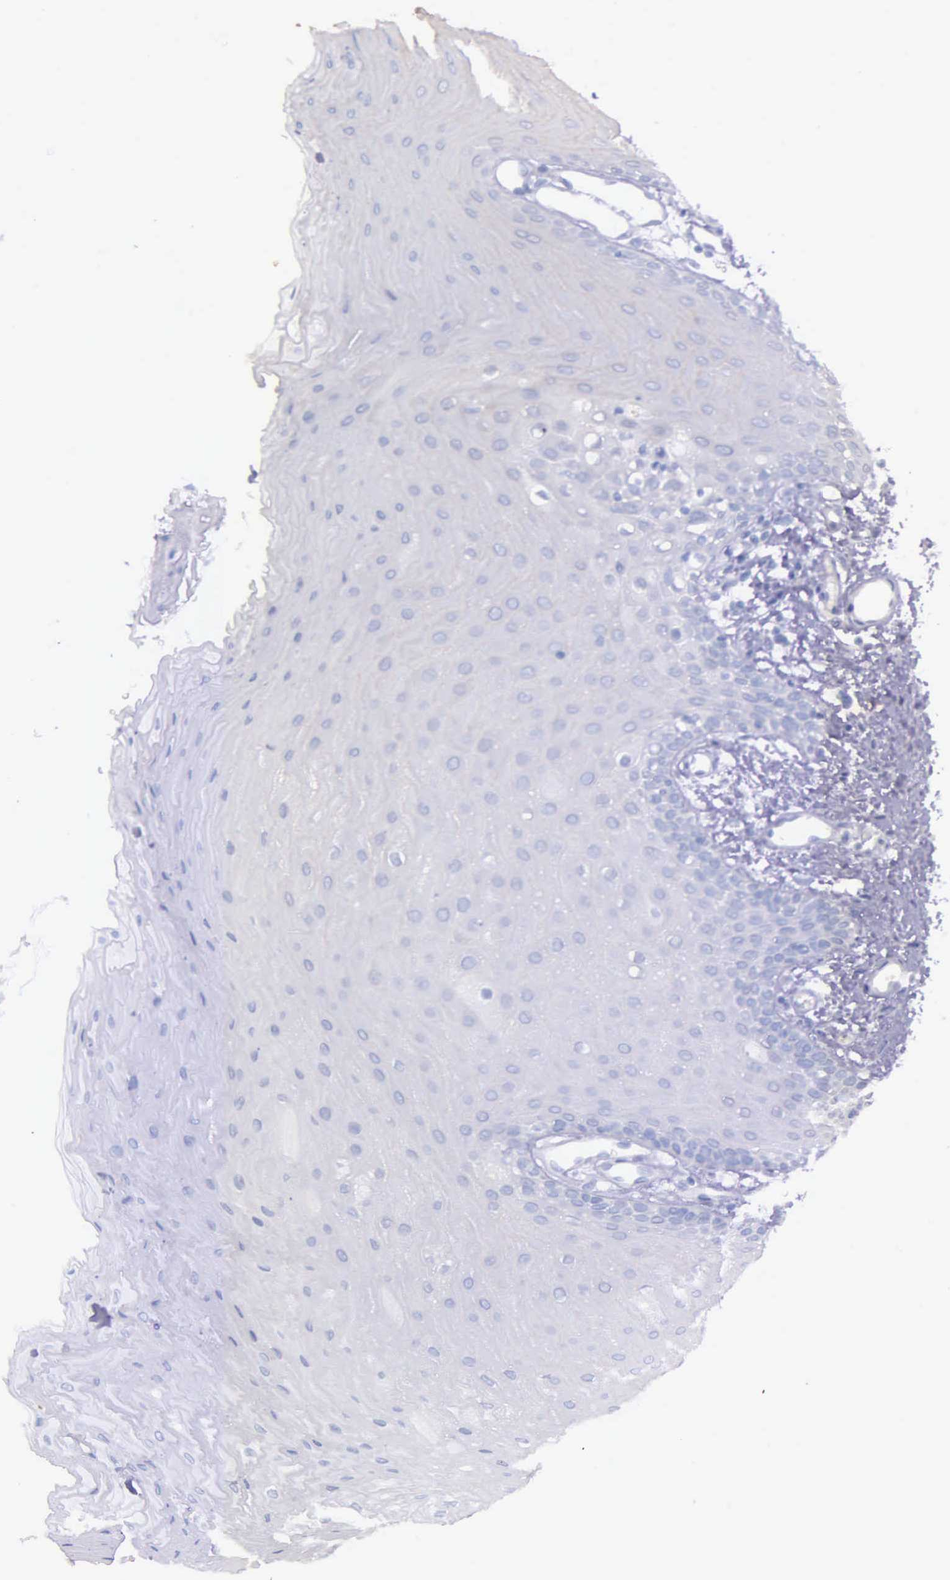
{"staining": {"intensity": "negative", "quantity": "none", "location": "none"}, "tissue": "oral mucosa", "cell_type": "Squamous epithelial cells", "image_type": "normal", "snomed": [{"axis": "morphology", "description": "Normal tissue, NOS"}, {"axis": "topography", "description": "Oral tissue"}], "caption": "Histopathology image shows no significant protein positivity in squamous epithelial cells of normal oral mucosa. (DAB immunohistochemistry, high magnification).", "gene": "THSD7A", "patient": {"sex": "male", "age": 52}}